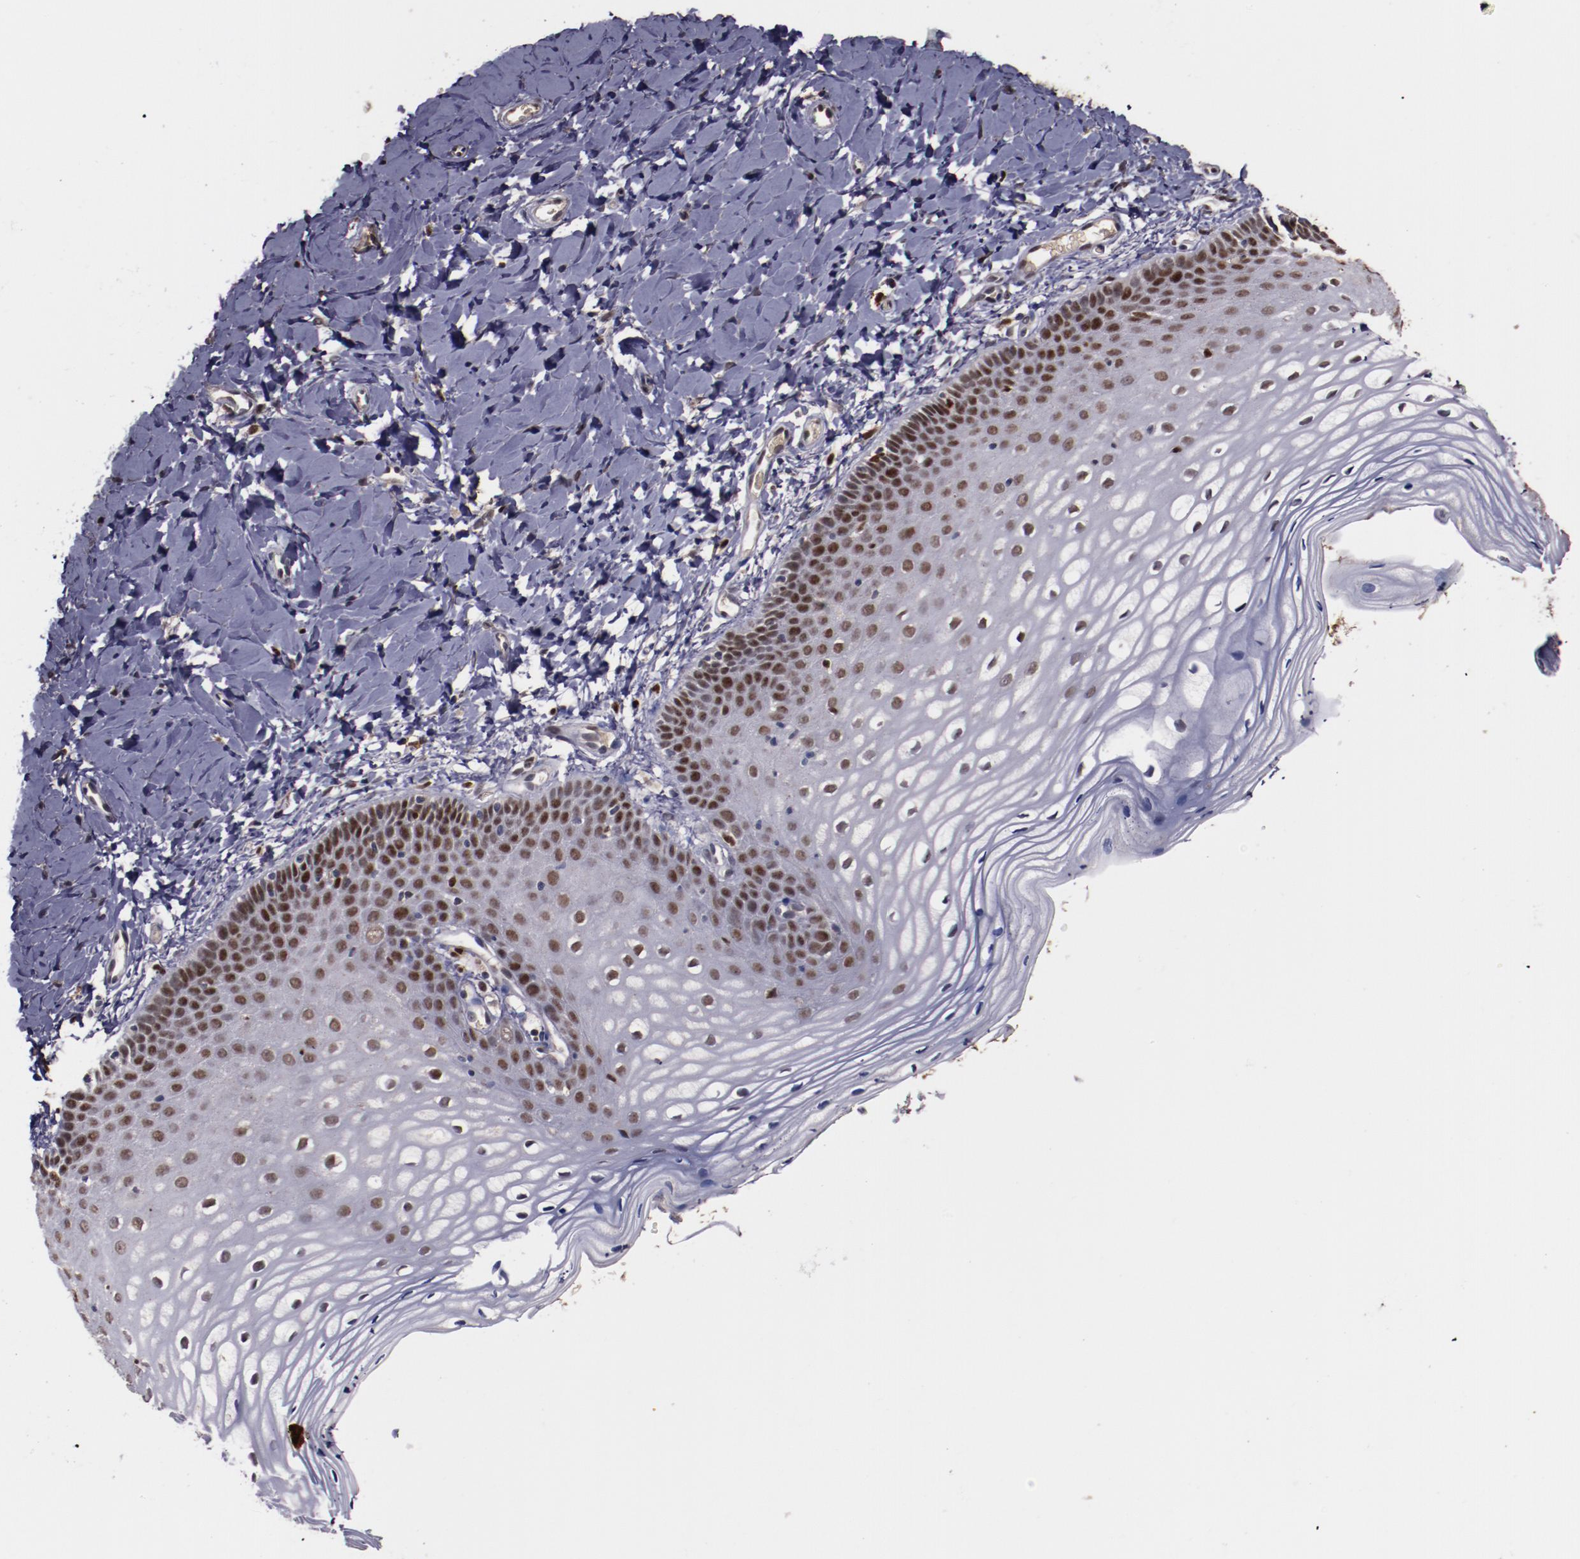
{"staining": {"intensity": "strong", "quantity": ">75%", "location": "nuclear"}, "tissue": "vagina", "cell_type": "Squamous epithelial cells", "image_type": "normal", "snomed": [{"axis": "morphology", "description": "Normal tissue, NOS"}, {"axis": "topography", "description": "Vagina"}], "caption": "The immunohistochemical stain highlights strong nuclear expression in squamous epithelial cells of benign vagina. (IHC, brightfield microscopy, high magnification).", "gene": "CHEK2", "patient": {"sex": "female", "age": 55}}